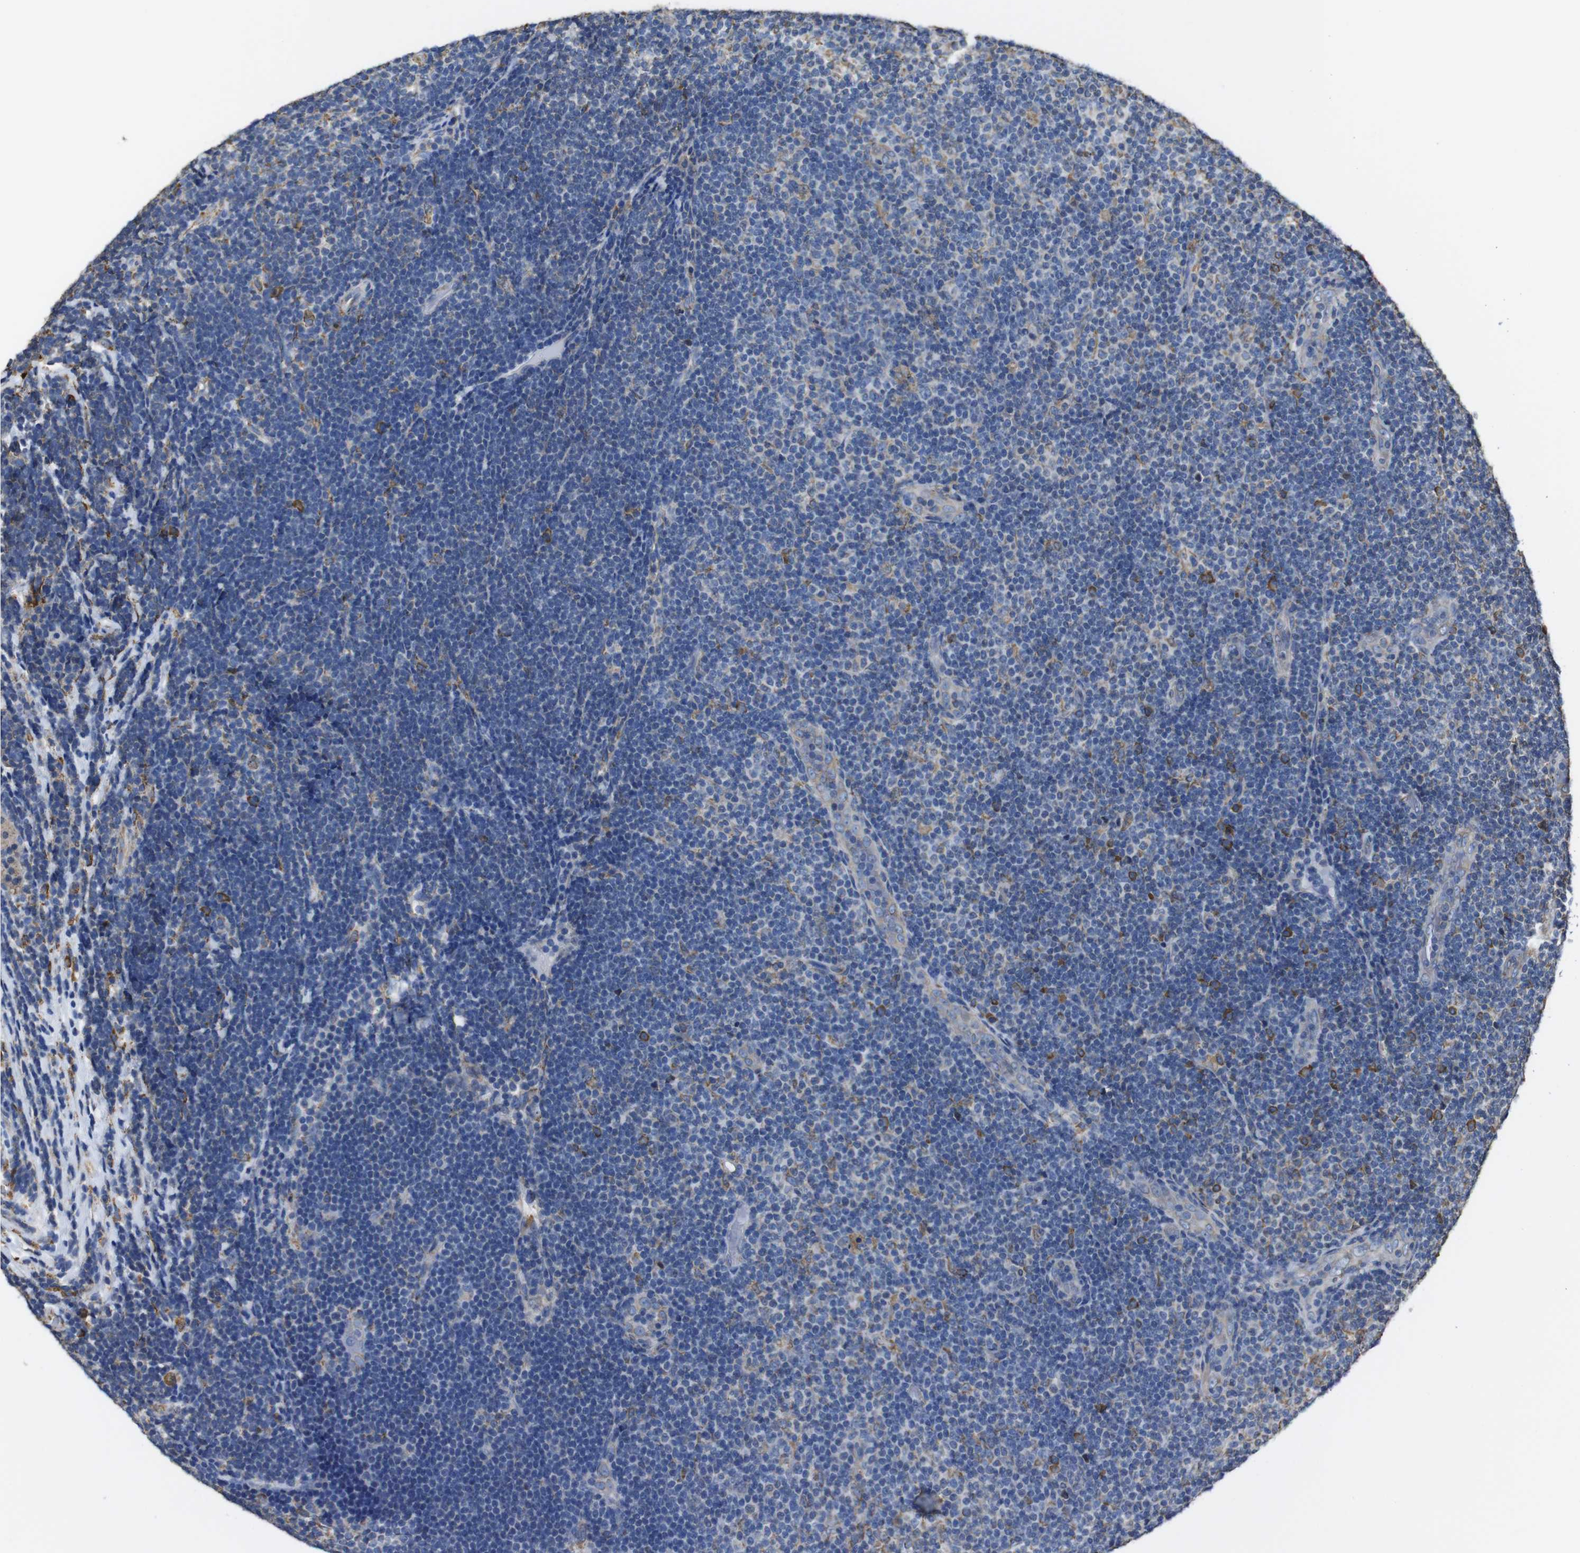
{"staining": {"intensity": "moderate", "quantity": "<25%", "location": "cytoplasmic/membranous"}, "tissue": "lymphoma", "cell_type": "Tumor cells", "image_type": "cancer", "snomed": [{"axis": "morphology", "description": "Malignant lymphoma, non-Hodgkin's type, Low grade"}, {"axis": "topography", "description": "Lymph node"}], "caption": "Human lymphoma stained with a protein marker exhibits moderate staining in tumor cells.", "gene": "PPIB", "patient": {"sex": "male", "age": 83}}